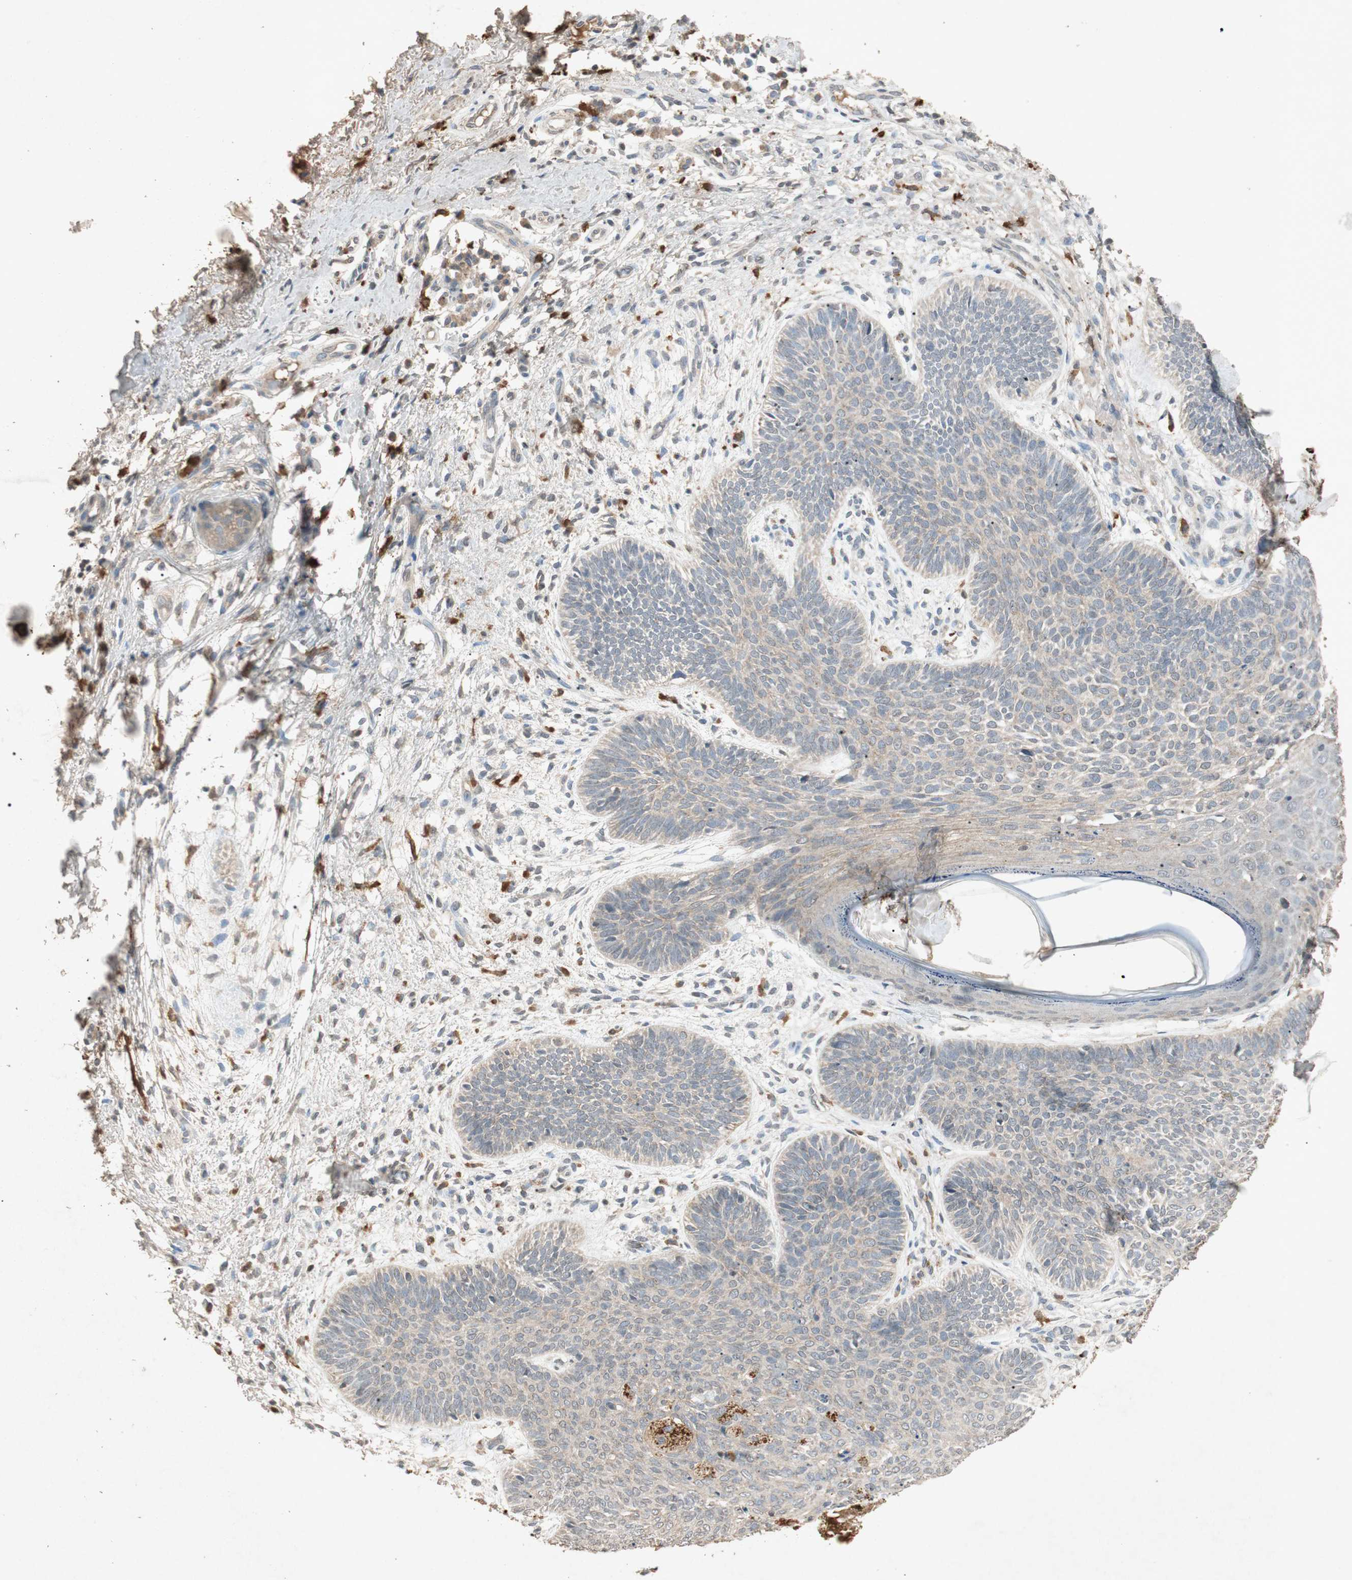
{"staining": {"intensity": "weak", "quantity": ">75%", "location": "cytoplasmic/membranous"}, "tissue": "skin cancer", "cell_type": "Tumor cells", "image_type": "cancer", "snomed": [{"axis": "morphology", "description": "Normal tissue, NOS"}, {"axis": "morphology", "description": "Basal cell carcinoma"}, {"axis": "topography", "description": "Skin"}], "caption": "Skin cancer stained with a brown dye shows weak cytoplasmic/membranous positive expression in approximately >75% of tumor cells.", "gene": "MSRB1", "patient": {"sex": "male", "age": 52}}